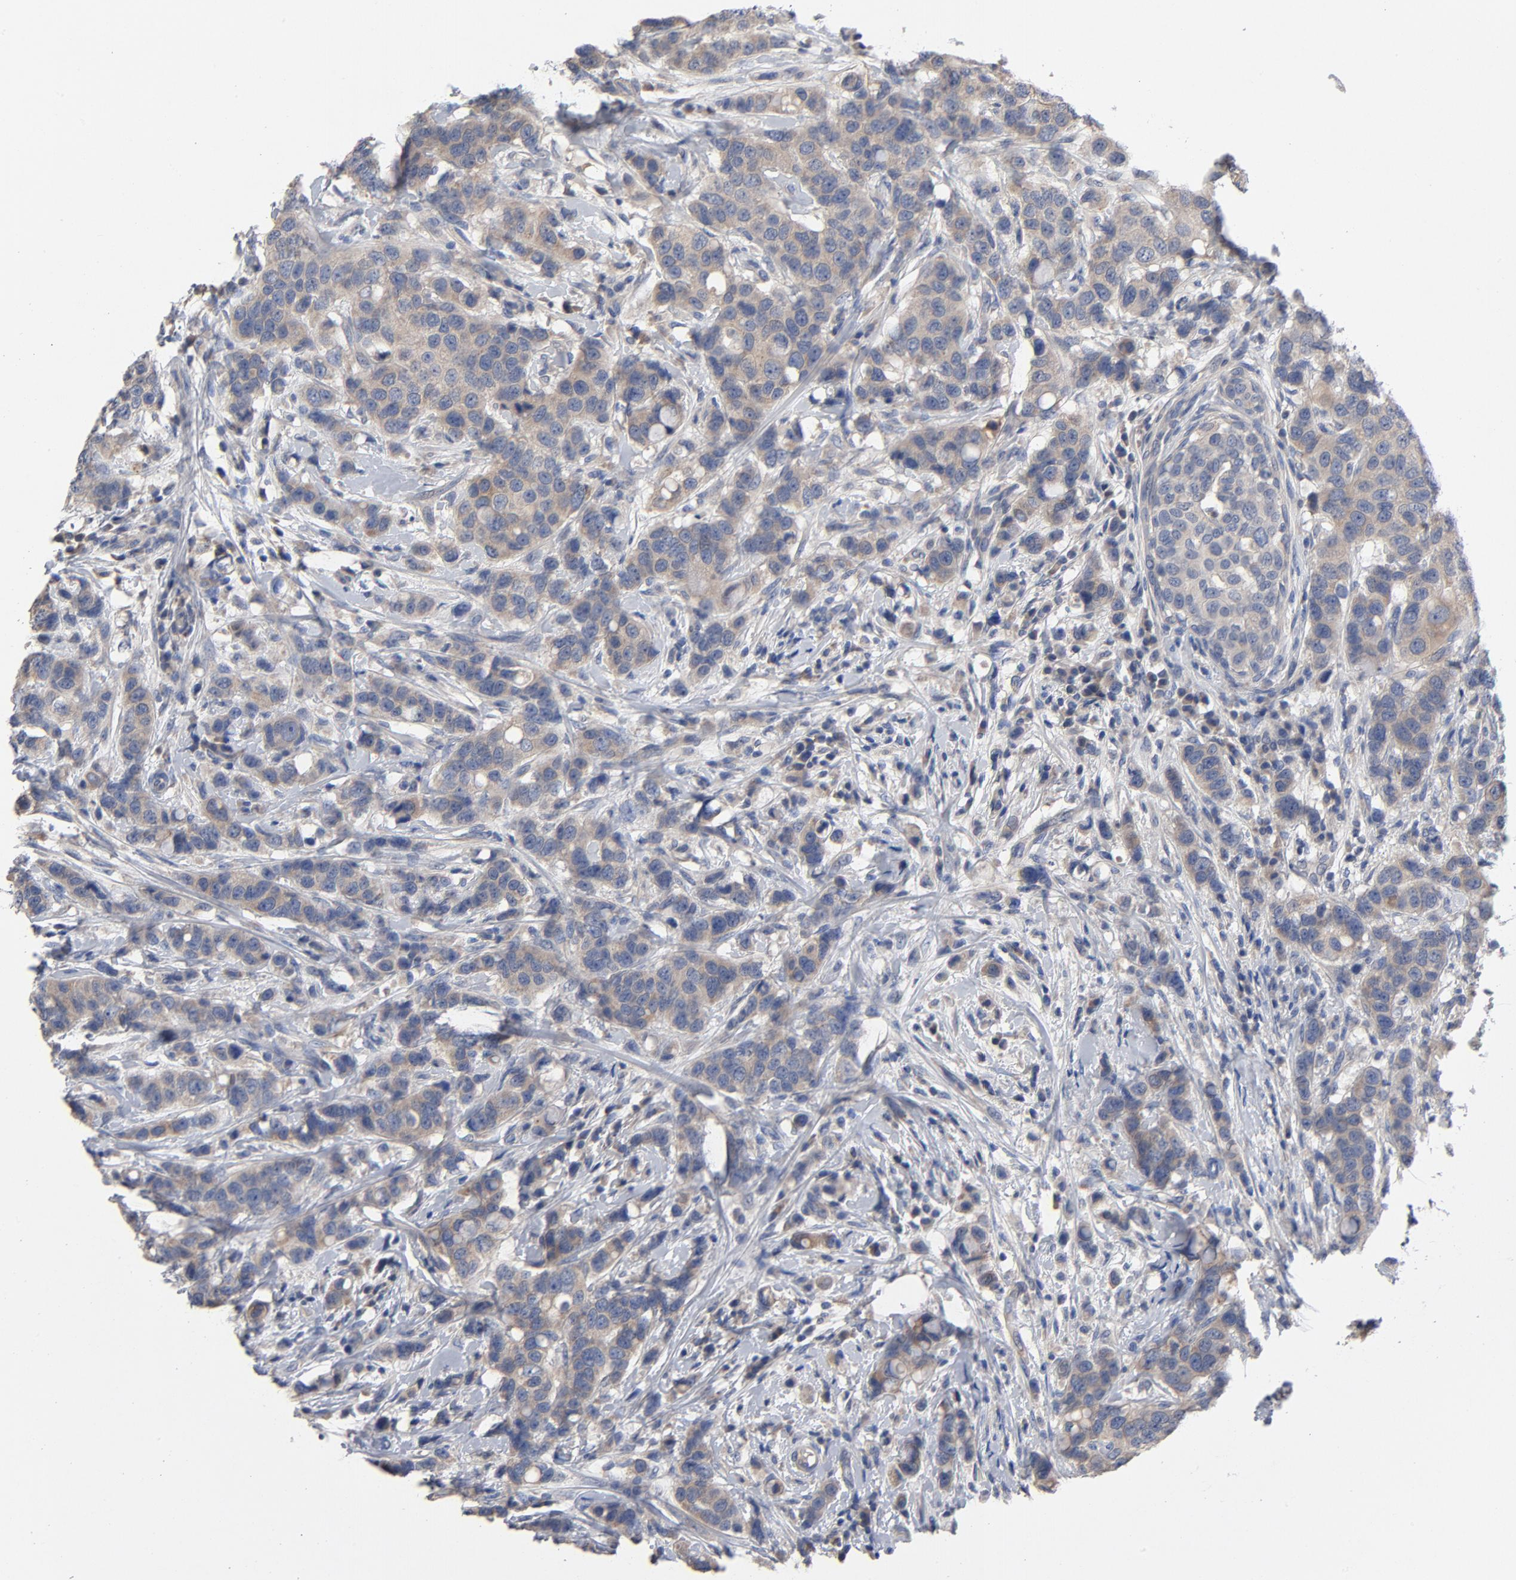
{"staining": {"intensity": "weak", "quantity": ">75%", "location": "cytoplasmic/membranous"}, "tissue": "breast cancer", "cell_type": "Tumor cells", "image_type": "cancer", "snomed": [{"axis": "morphology", "description": "Duct carcinoma"}, {"axis": "topography", "description": "Breast"}], "caption": "High-power microscopy captured an IHC photomicrograph of breast cancer (infiltrating ductal carcinoma), revealing weak cytoplasmic/membranous positivity in about >75% of tumor cells. (brown staining indicates protein expression, while blue staining denotes nuclei).", "gene": "CCDC134", "patient": {"sex": "female", "age": 27}}